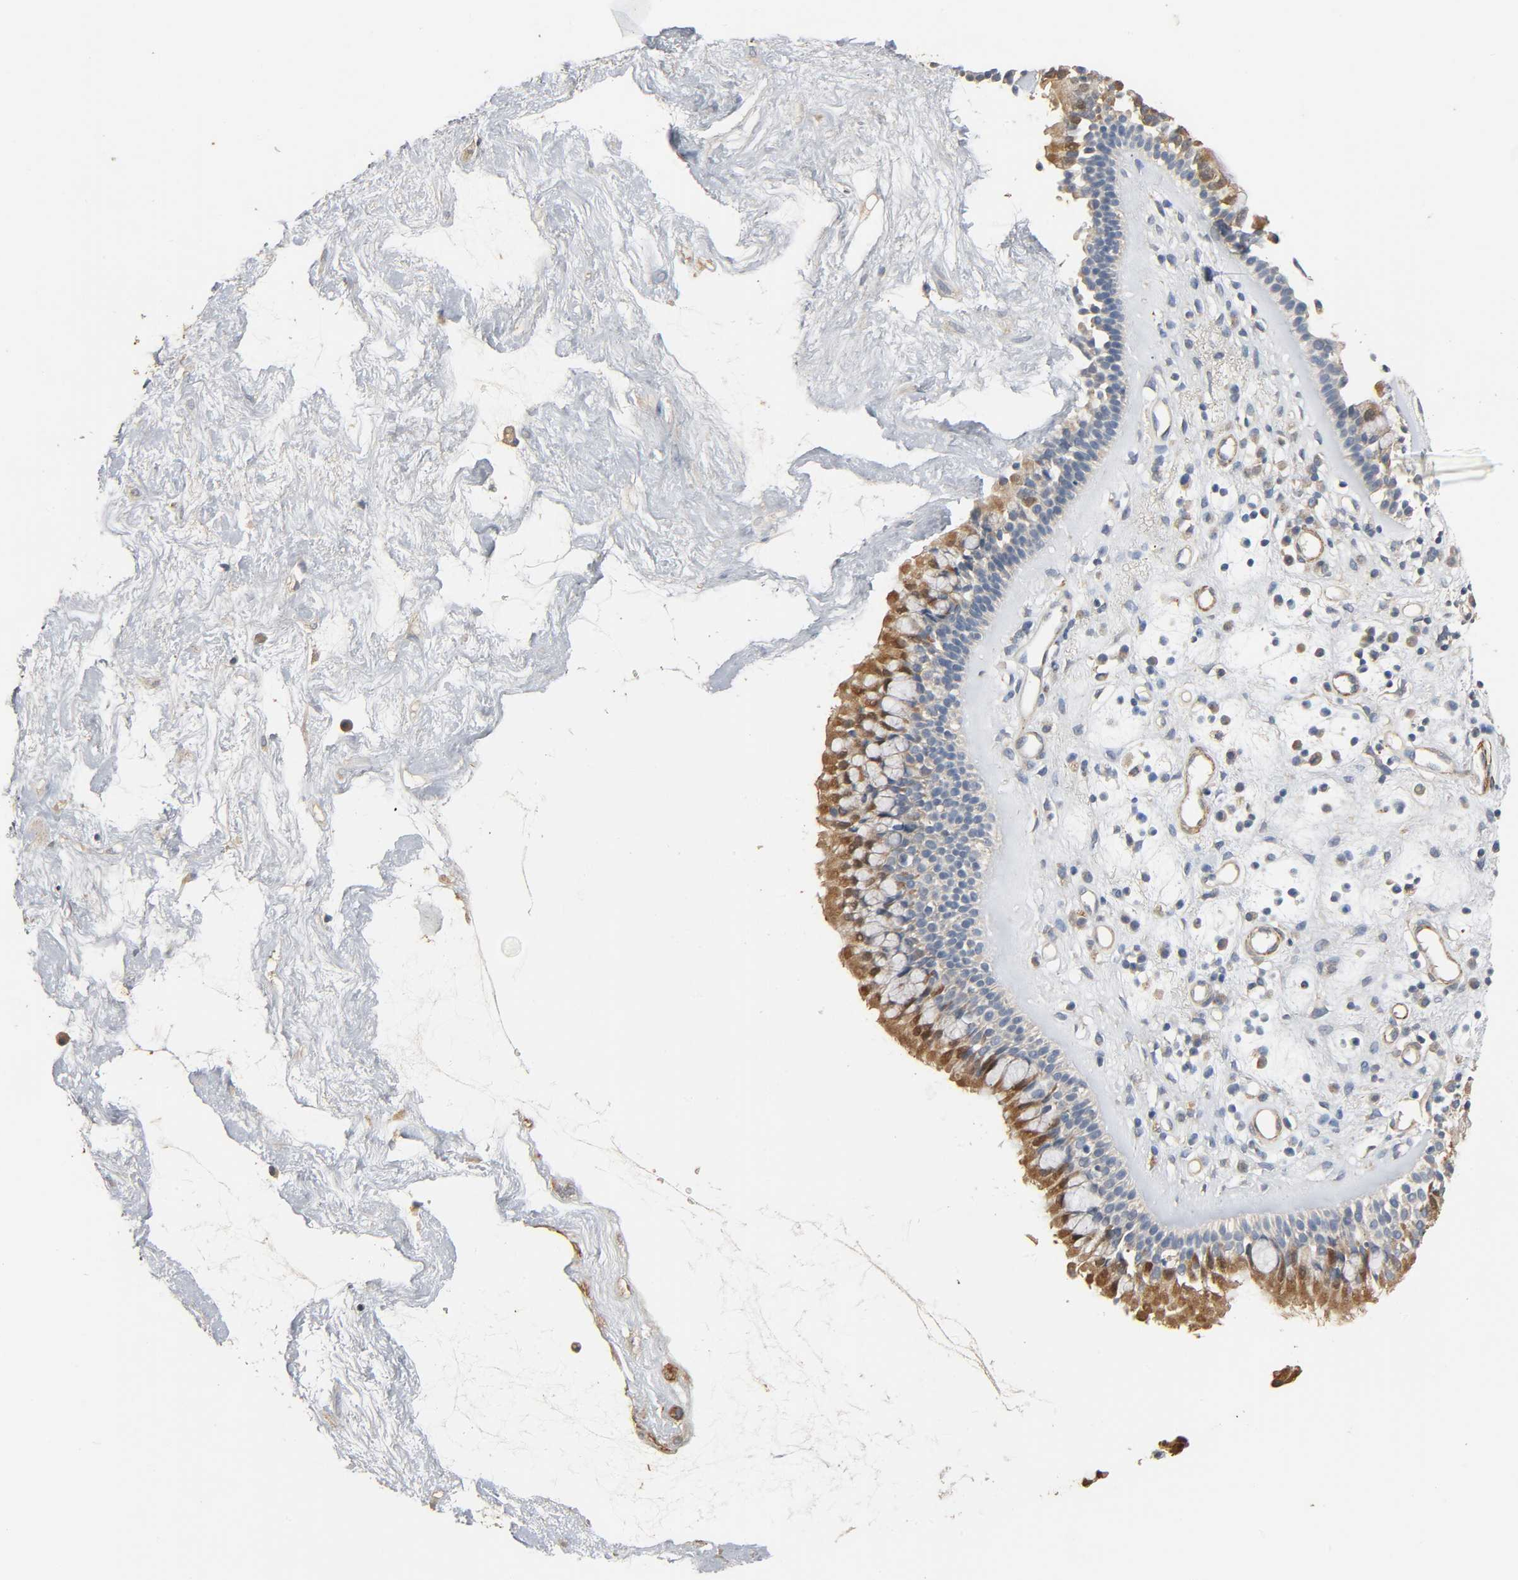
{"staining": {"intensity": "moderate", "quantity": ">75%", "location": "cytoplasmic/membranous"}, "tissue": "nasopharynx", "cell_type": "Respiratory epithelial cells", "image_type": "normal", "snomed": [{"axis": "morphology", "description": "Normal tissue, NOS"}, {"axis": "morphology", "description": "Inflammation, NOS"}, {"axis": "topography", "description": "Nasopharynx"}], "caption": "Respiratory epithelial cells demonstrate moderate cytoplasmic/membranous positivity in about >75% of cells in normal nasopharynx. (IHC, brightfield microscopy, high magnification).", "gene": "GSTA1", "patient": {"sex": "male", "age": 48}}